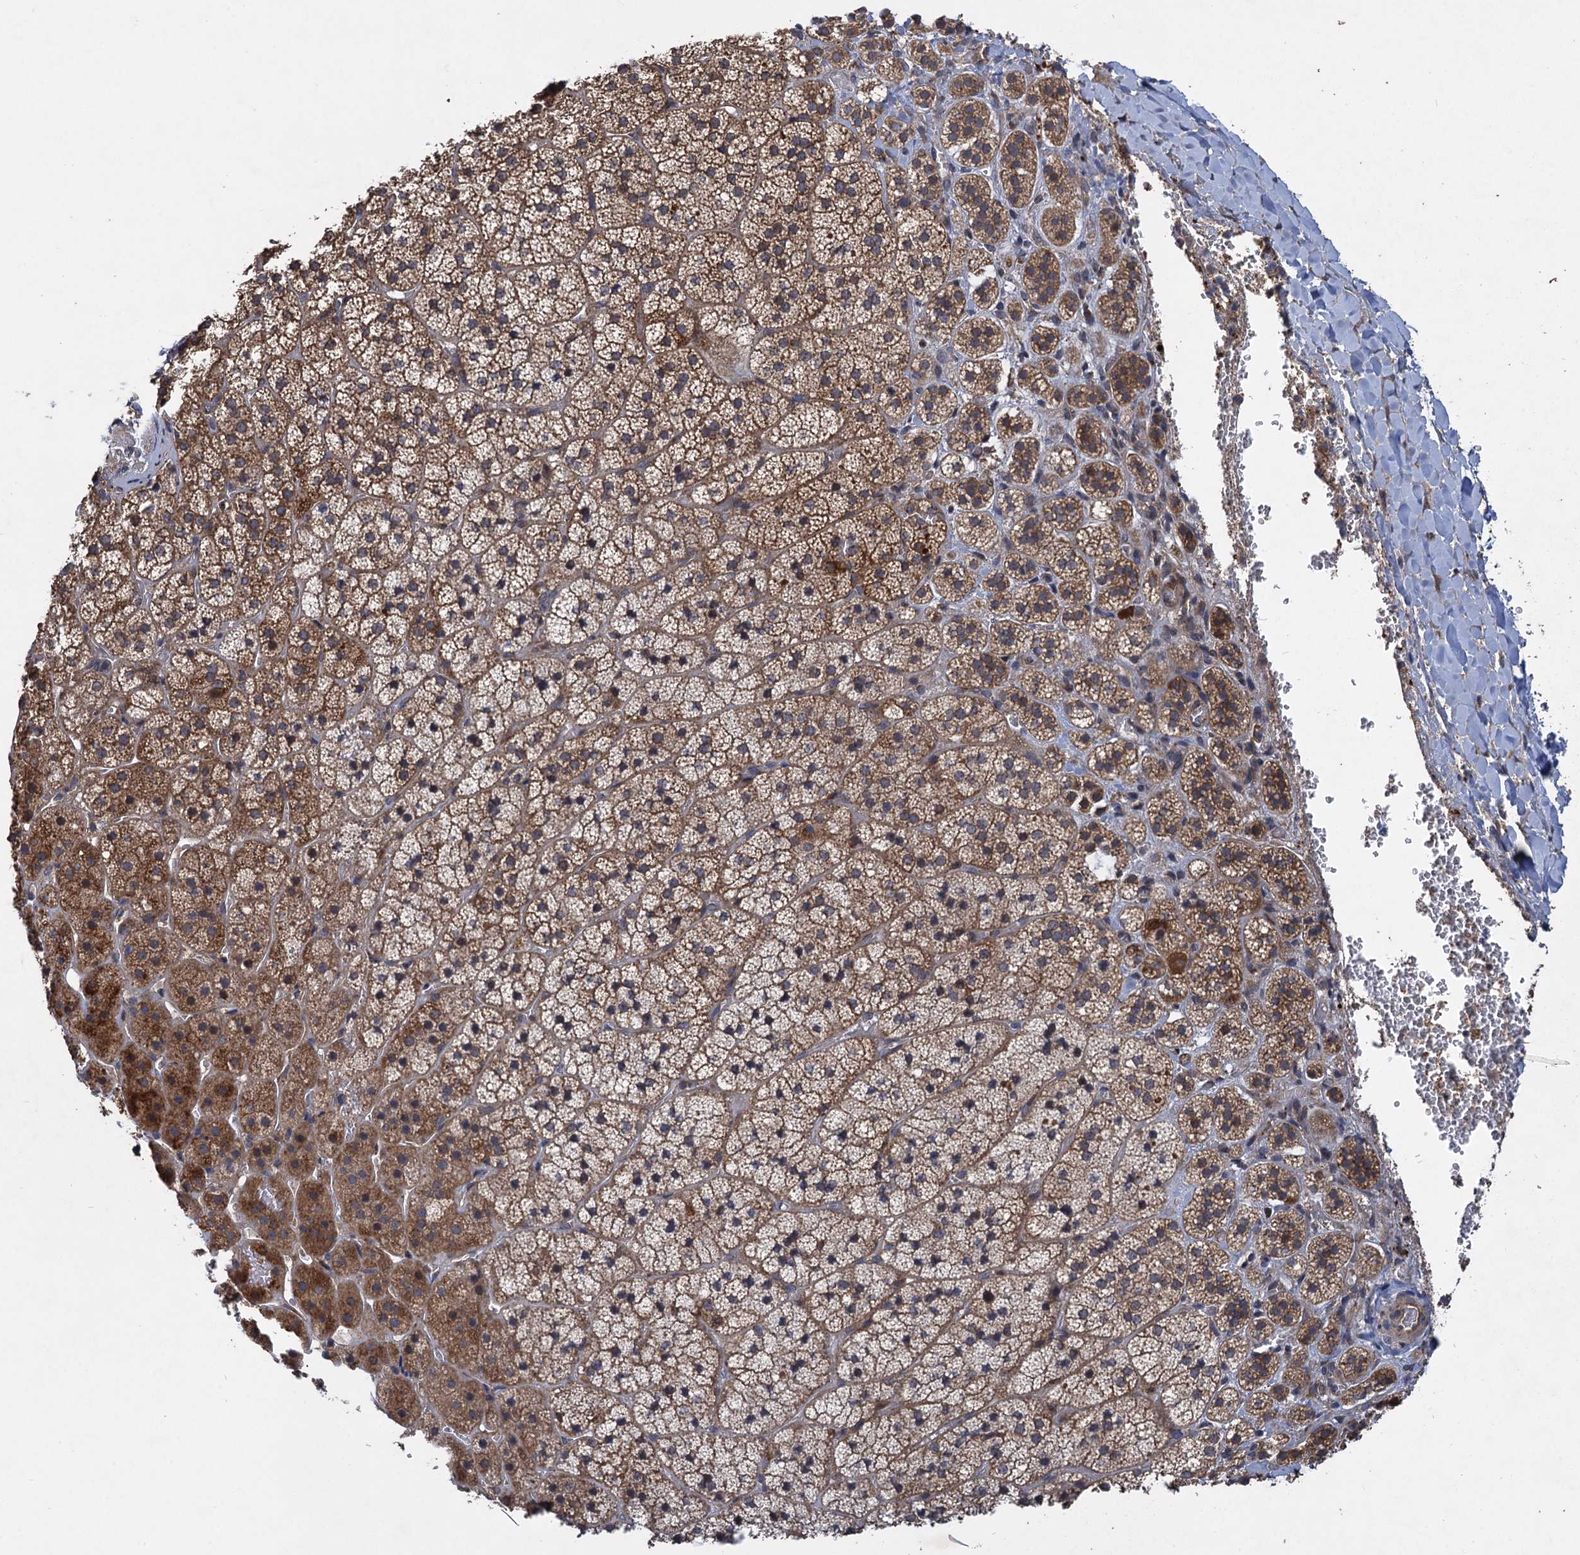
{"staining": {"intensity": "moderate", "quantity": ">75%", "location": "cytoplasmic/membranous"}, "tissue": "adrenal gland", "cell_type": "Glandular cells", "image_type": "normal", "snomed": [{"axis": "morphology", "description": "Normal tissue, NOS"}, {"axis": "topography", "description": "Adrenal gland"}], "caption": "An IHC micrograph of unremarkable tissue is shown. Protein staining in brown labels moderate cytoplasmic/membranous positivity in adrenal gland within glandular cells. (DAB = brown stain, brightfield microscopy at high magnification).", "gene": "HAUS1", "patient": {"sex": "female", "age": 44}}